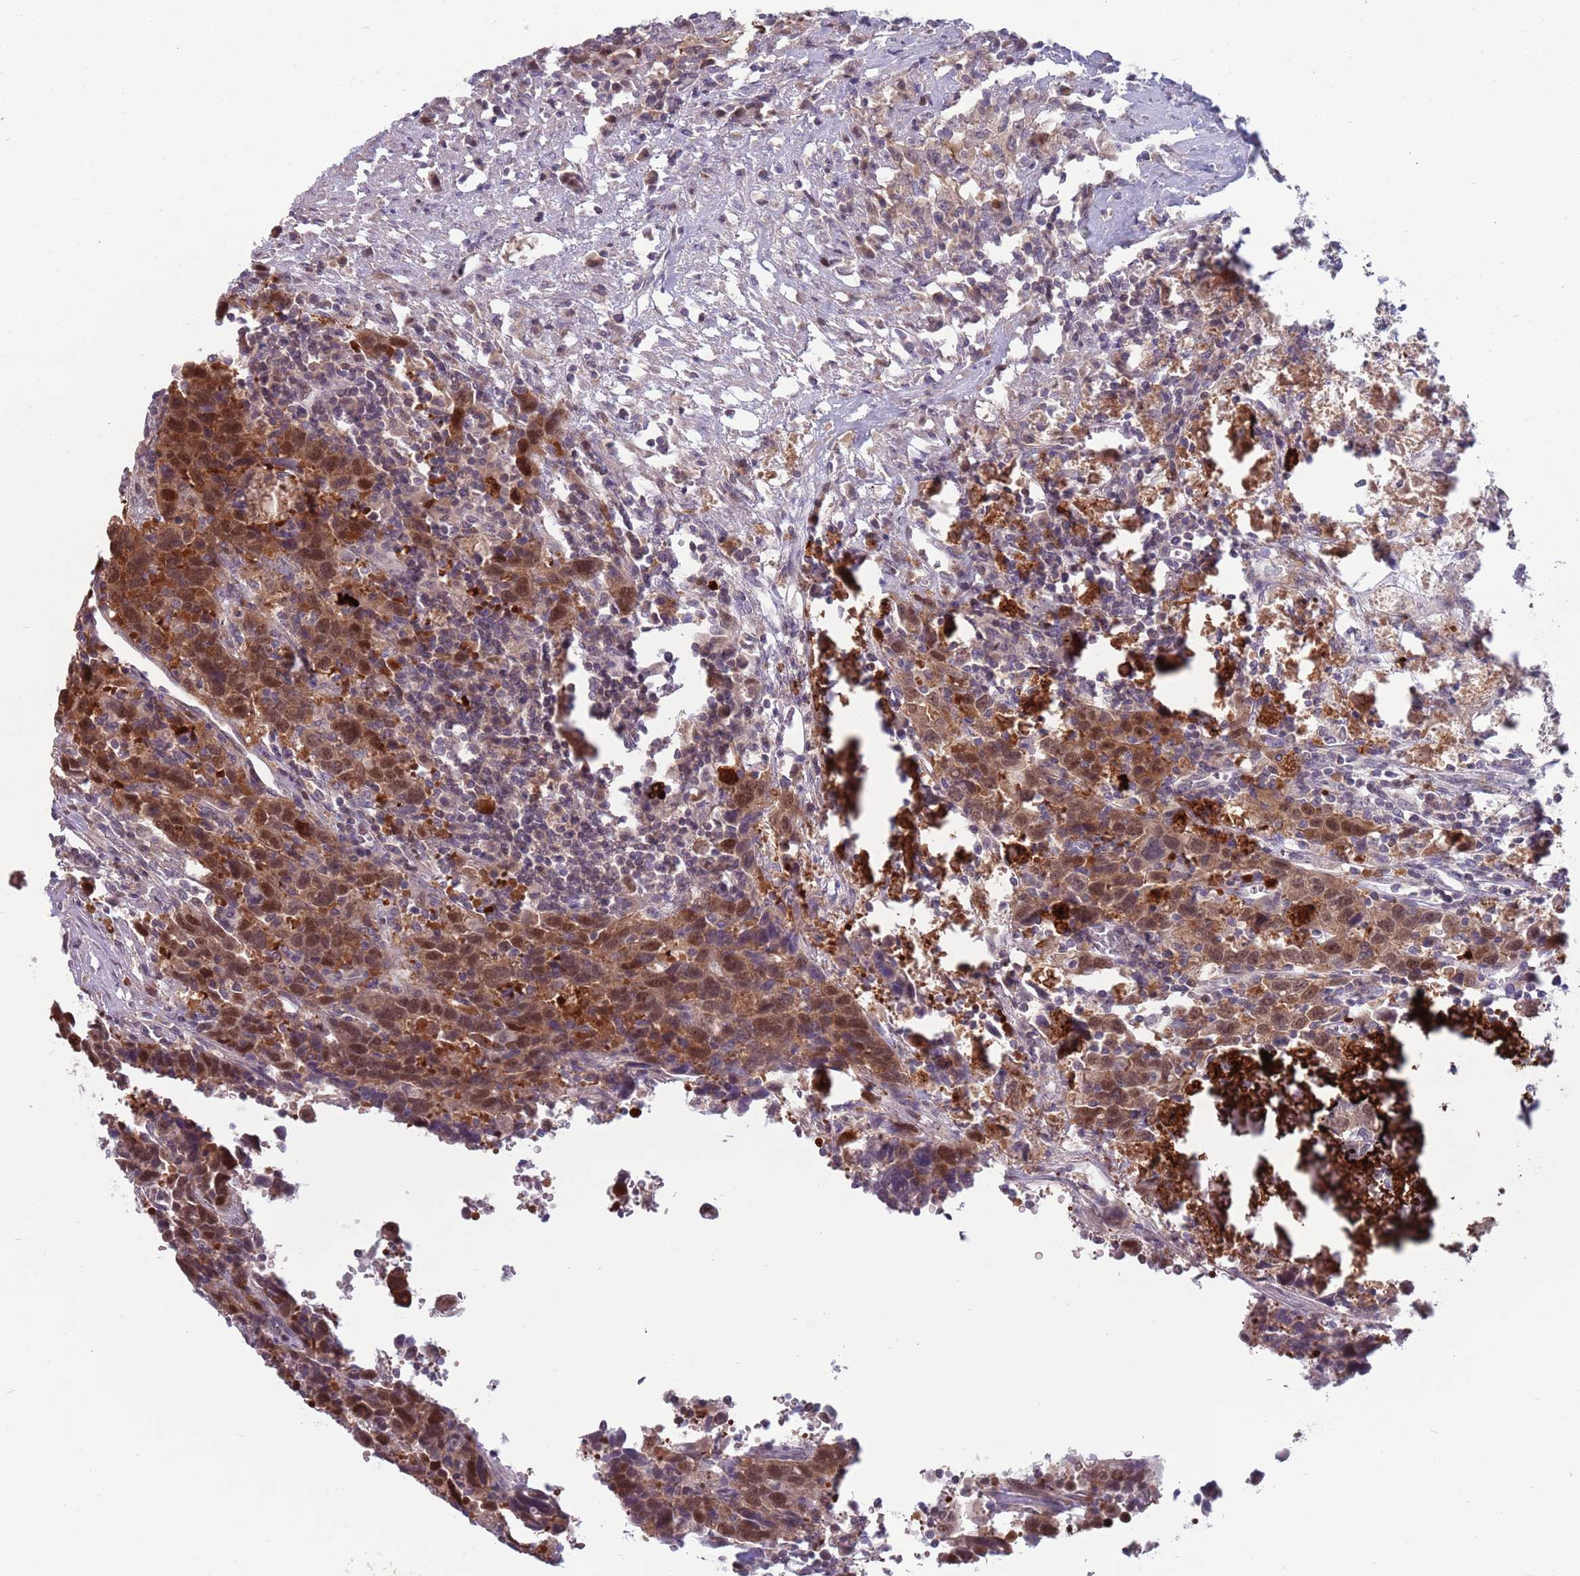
{"staining": {"intensity": "moderate", "quantity": ">75%", "location": "cytoplasmic/membranous,nuclear"}, "tissue": "urothelial cancer", "cell_type": "Tumor cells", "image_type": "cancer", "snomed": [{"axis": "morphology", "description": "Urothelial carcinoma, High grade"}, {"axis": "topography", "description": "Urinary bladder"}], "caption": "Immunohistochemical staining of urothelial cancer reveals medium levels of moderate cytoplasmic/membranous and nuclear staining in approximately >75% of tumor cells.", "gene": "CLNS1A", "patient": {"sex": "male", "age": 61}}